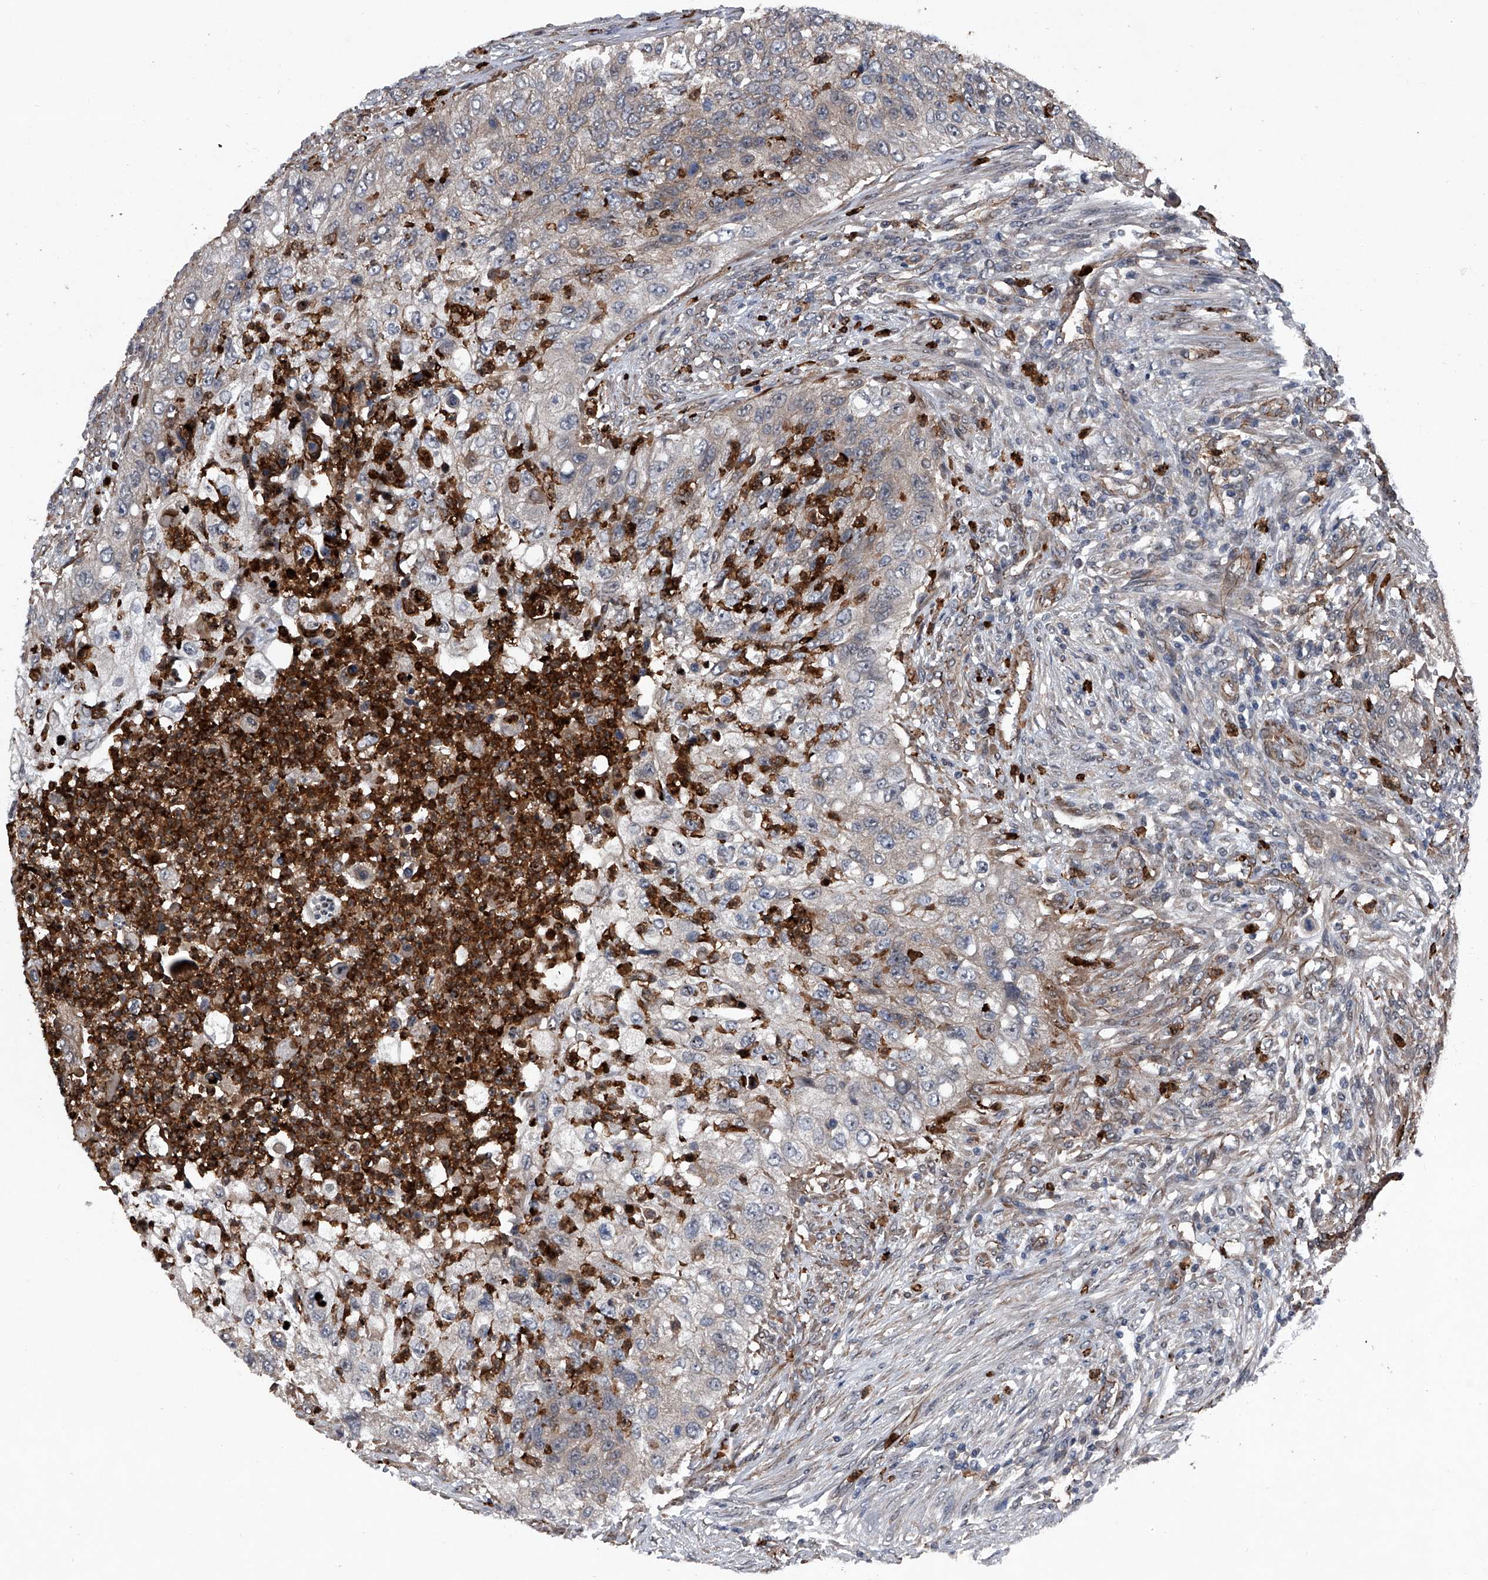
{"staining": {"intensity": "weak", "quantity": "<25%", "location": "cytoplasmic/membranous"}, "tissue": "urothelial cancer", "cell_type": "Tumor cells", "image_type": "cancer", "snomed": [{"axis": "morphology", "description": "Urothelial carcinoma, High grade"}, {"axis": "topography", "description": "Urinary bladder"}], "caption": "The image exhibits no significant positivity in tumor cells of urothelial cancer.", "gene": "MAPKAP1", "patient": {"sex": "female", "age": 60}}